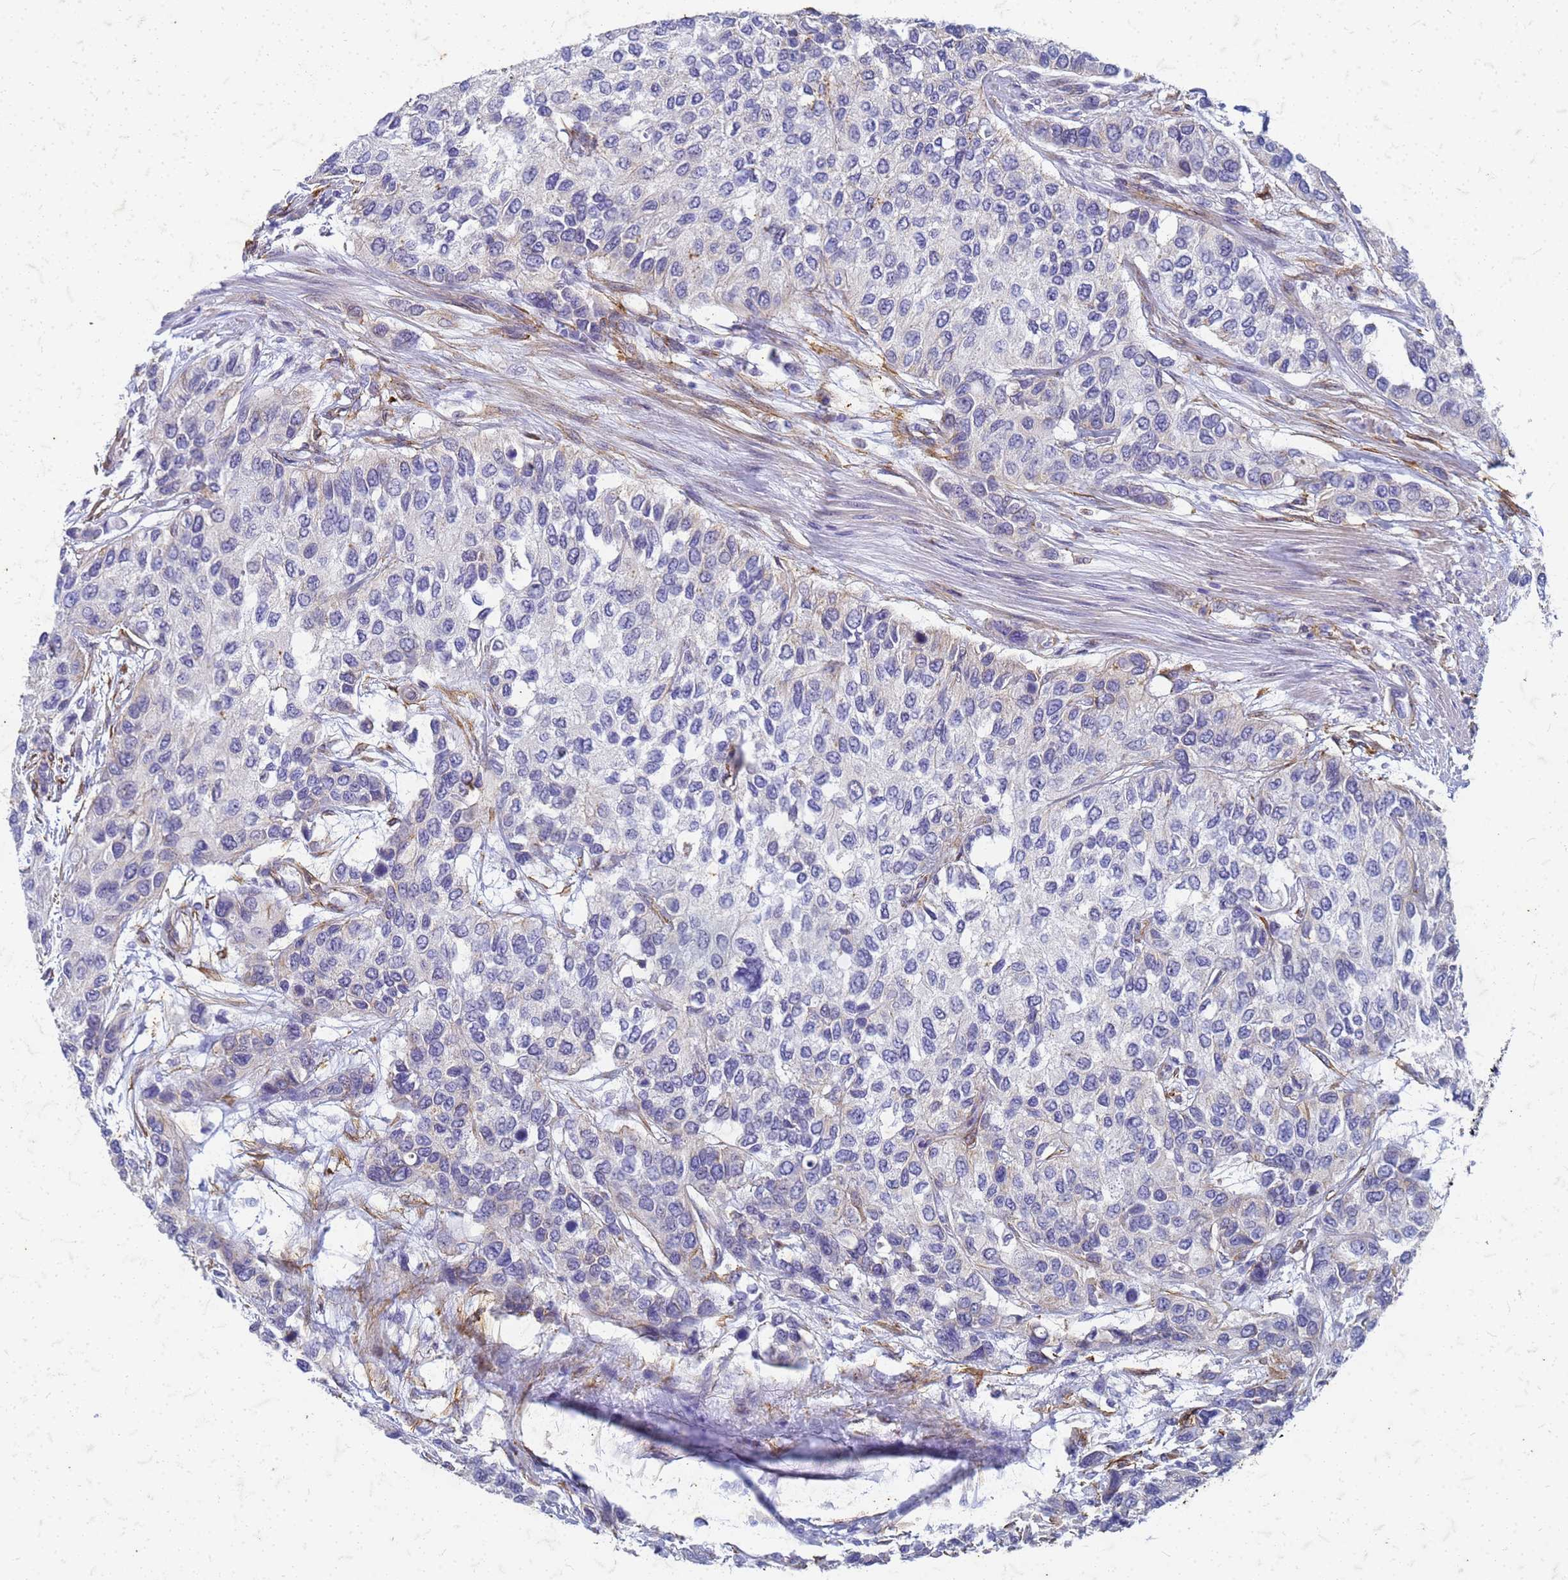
{"staining": {"intensity": "negative", "quantity": "none", "location": "none"}, "tissue": "urothelial cancer", "cell_type": "Tumor cells", "image_type": "cancer", "snomed": [{"axis": "morphology", "description": "Normal tissue, NOS"}, {"axis": "morphology", "description": "Urothelial carcinoma, High grade"}, {"axis": "topography", "description": "Vascular tissue"}, {"axis": "topography", "description": "Urinary bladder"}], "caption": "The image exhibits no significant positivity in tumor cells of urothelial cancer.", "gene": "TRIM64B", "patient": {"sex": "female", "age": 56}}